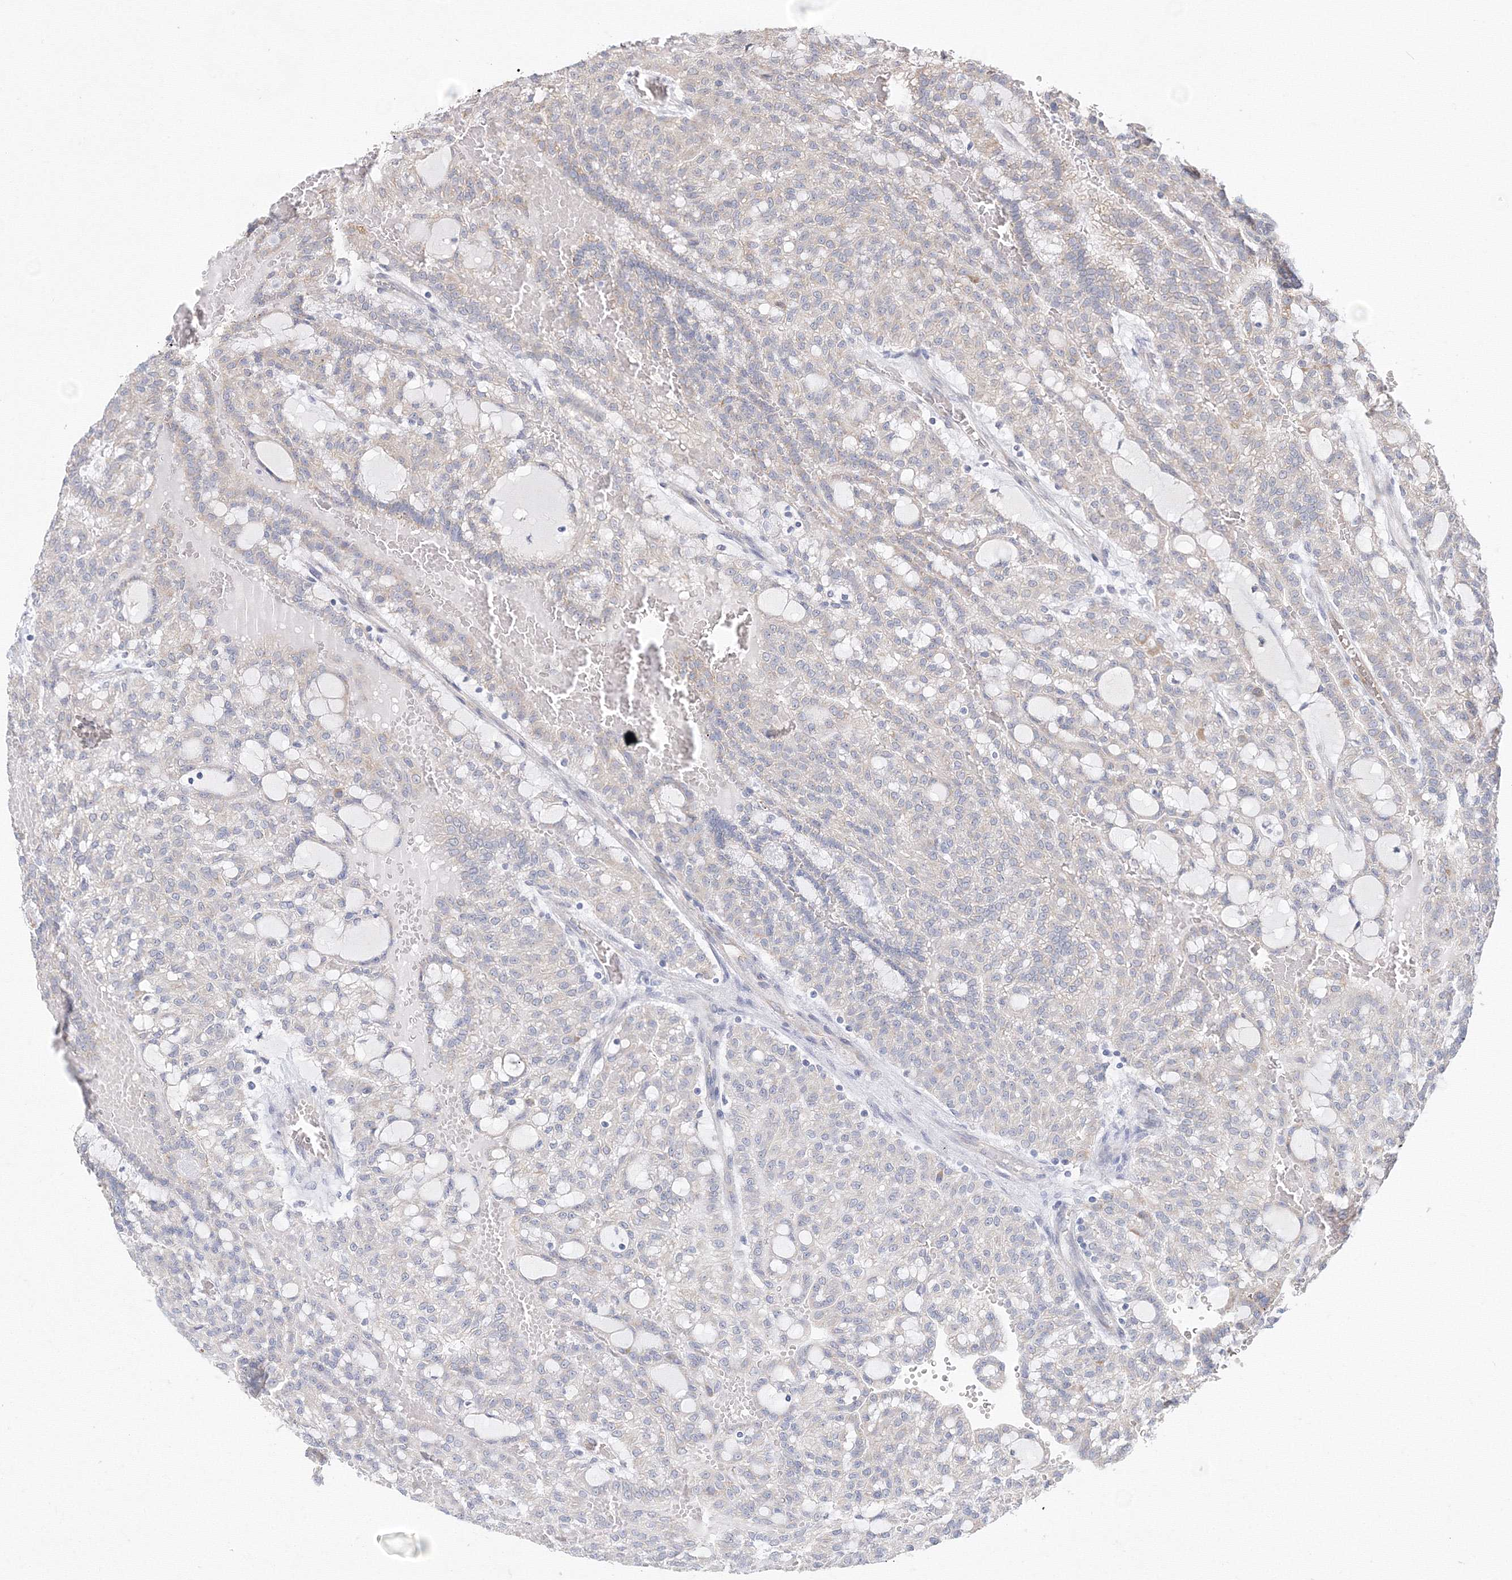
{"staining": {"intensity": "negative", "quantity": "none", "location": "none"}, "tissue": "renal cancer", "cell_type": "Tumor cells", "image_type": "cancer", "snomed": [{"axis": "morphology", "description": "Adenocarcinoma, NOS"}, {"axis": "topography", "description": "Kidney"}], "caption": "This image is of renal cancer stained with immunohistochemistry to label a protein in brown with the nuclei are counter-stained blue. There is no positivity in tumor cells.", "gene": "DHRS12", "patient": {"sex": "male", "age": 63}}